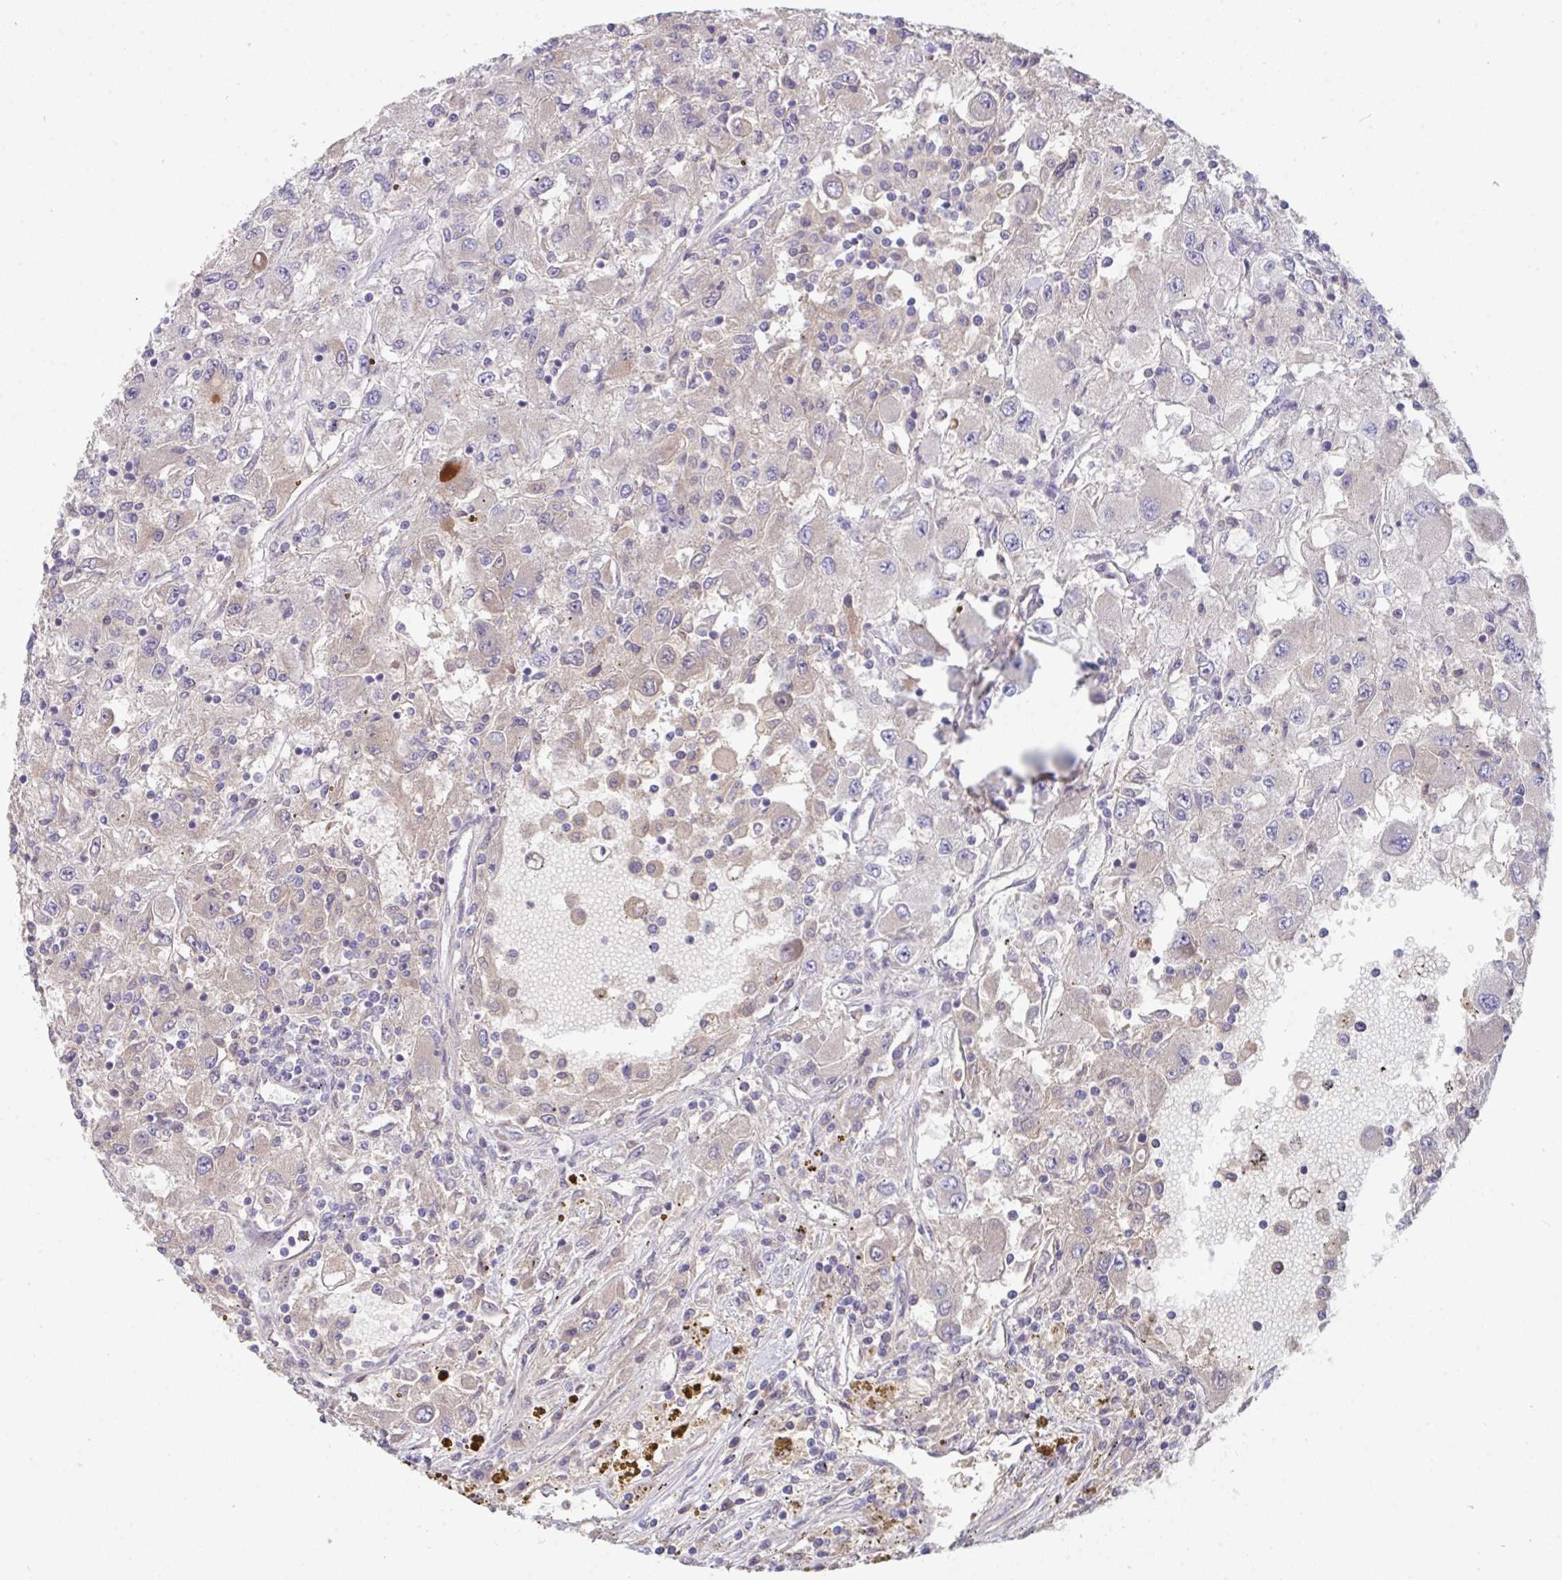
{"staining": {"intensity": "negative", "quantity": "none", "location": "none"}, "tissue": "renal cancer", "cell_type": "Tumor cells", "image_type": "cancer", "snomed": [{"axis": "morphology", "description": "Adenocarcinoma, NOS"}, {"axis": "topography", "description": "Kidney"}], "caption": "IHC image of neoplastic tissue: renal cancer (adenocarcinoma) stained with DAB shows no significant protein expression in tumor cells.", "gene": "HGFAC", "patient": {"sex": "female", "age": 67}}